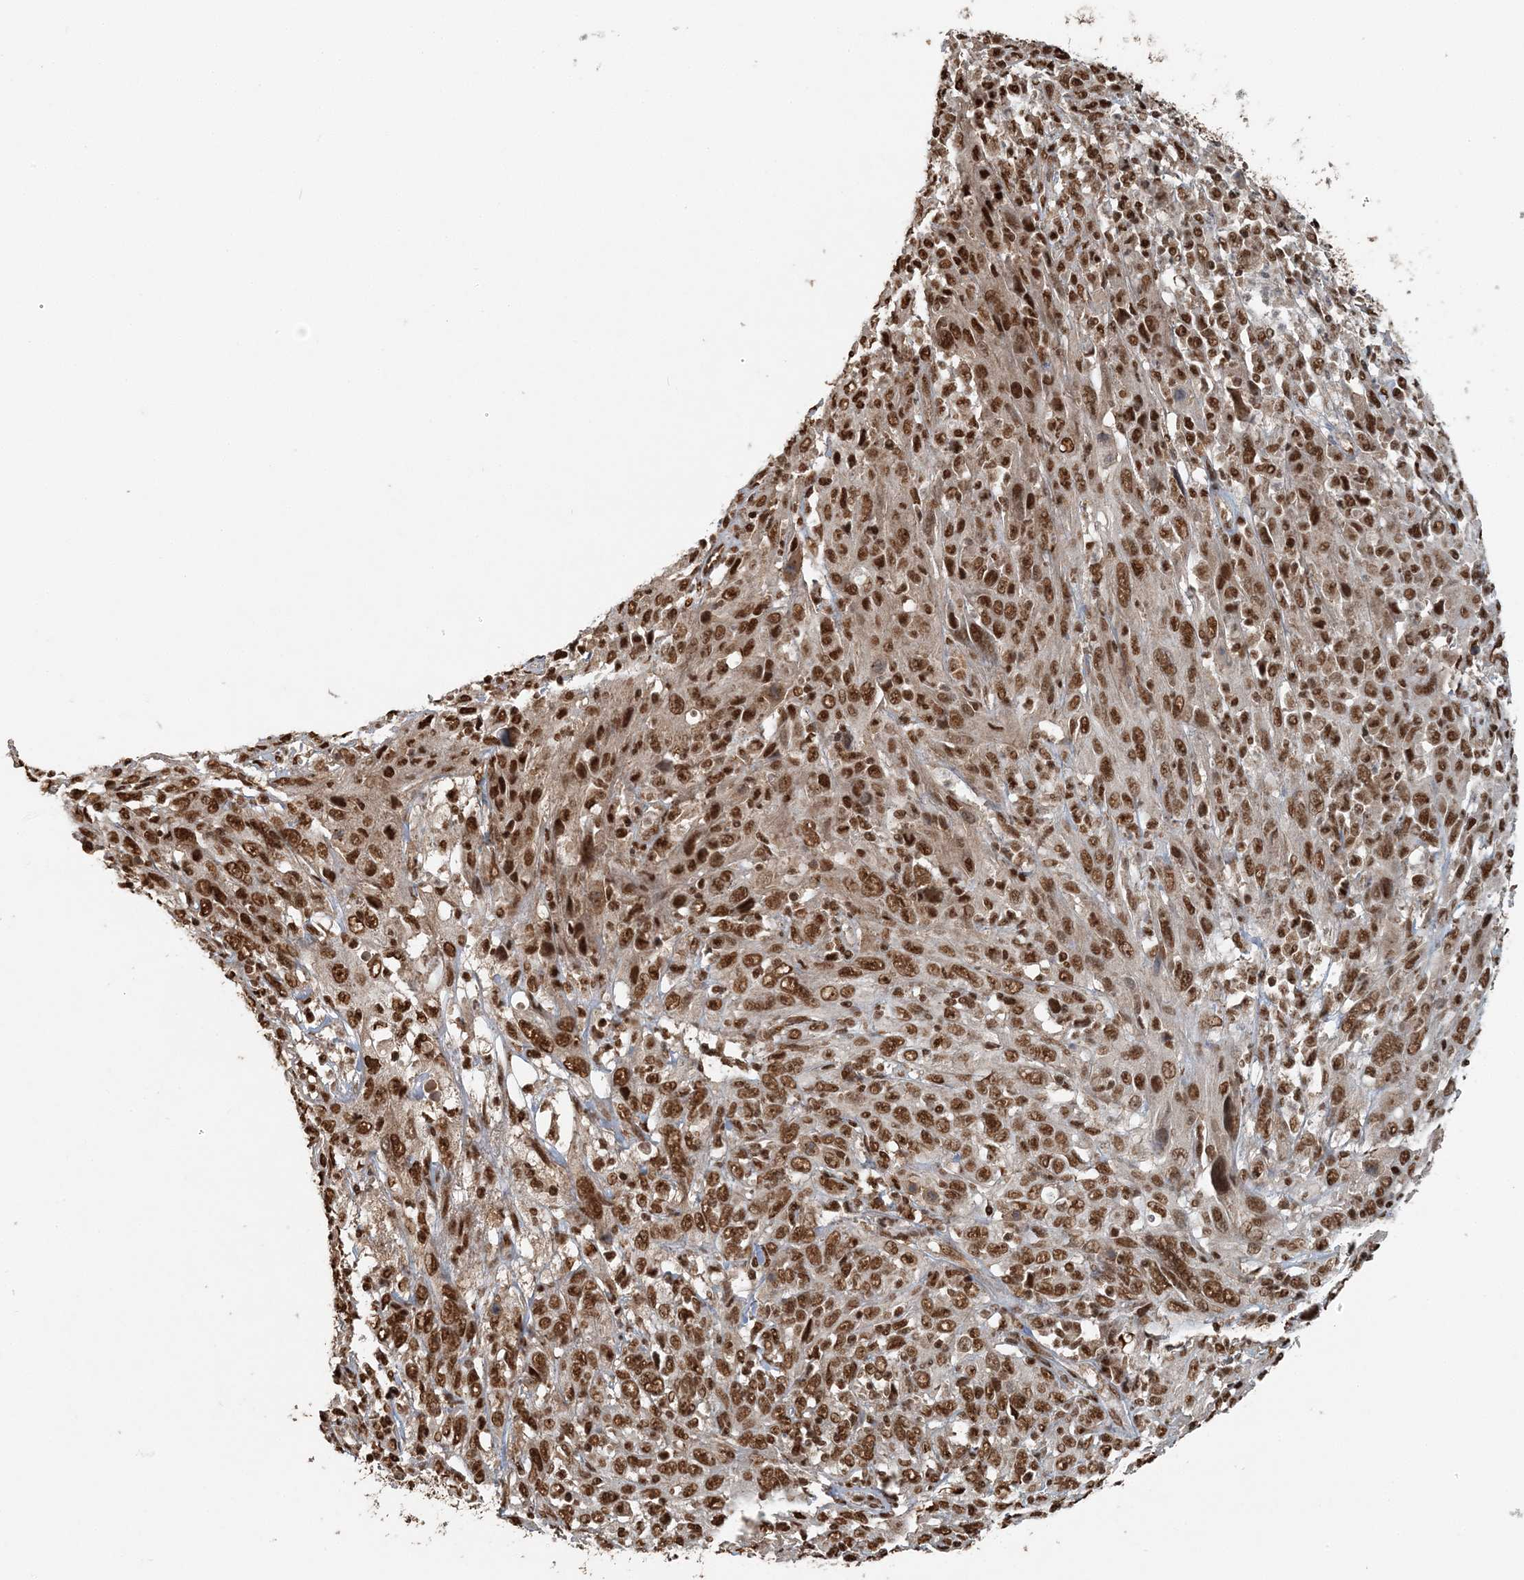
{"staining": {"intensity": "strong", "quantity": ">75%", "location": "nuclear"}, "tissue": "cervical cancer", "cell_type": "Tumor cells", "image_type": "cancer", "snomed": [{"axis": "morphology", "description": "Squamous cell carcinoma, NOS"}, {"axis": "topography", "description": "Cervix"}], "caption": "Immunohistochemical staining of human cervical cancer shows high levels of strong nuclear staining in about >75% of tumor cells.", "gene": "ARHGAP35", "patient": {"sex": "female", "age": 46}}